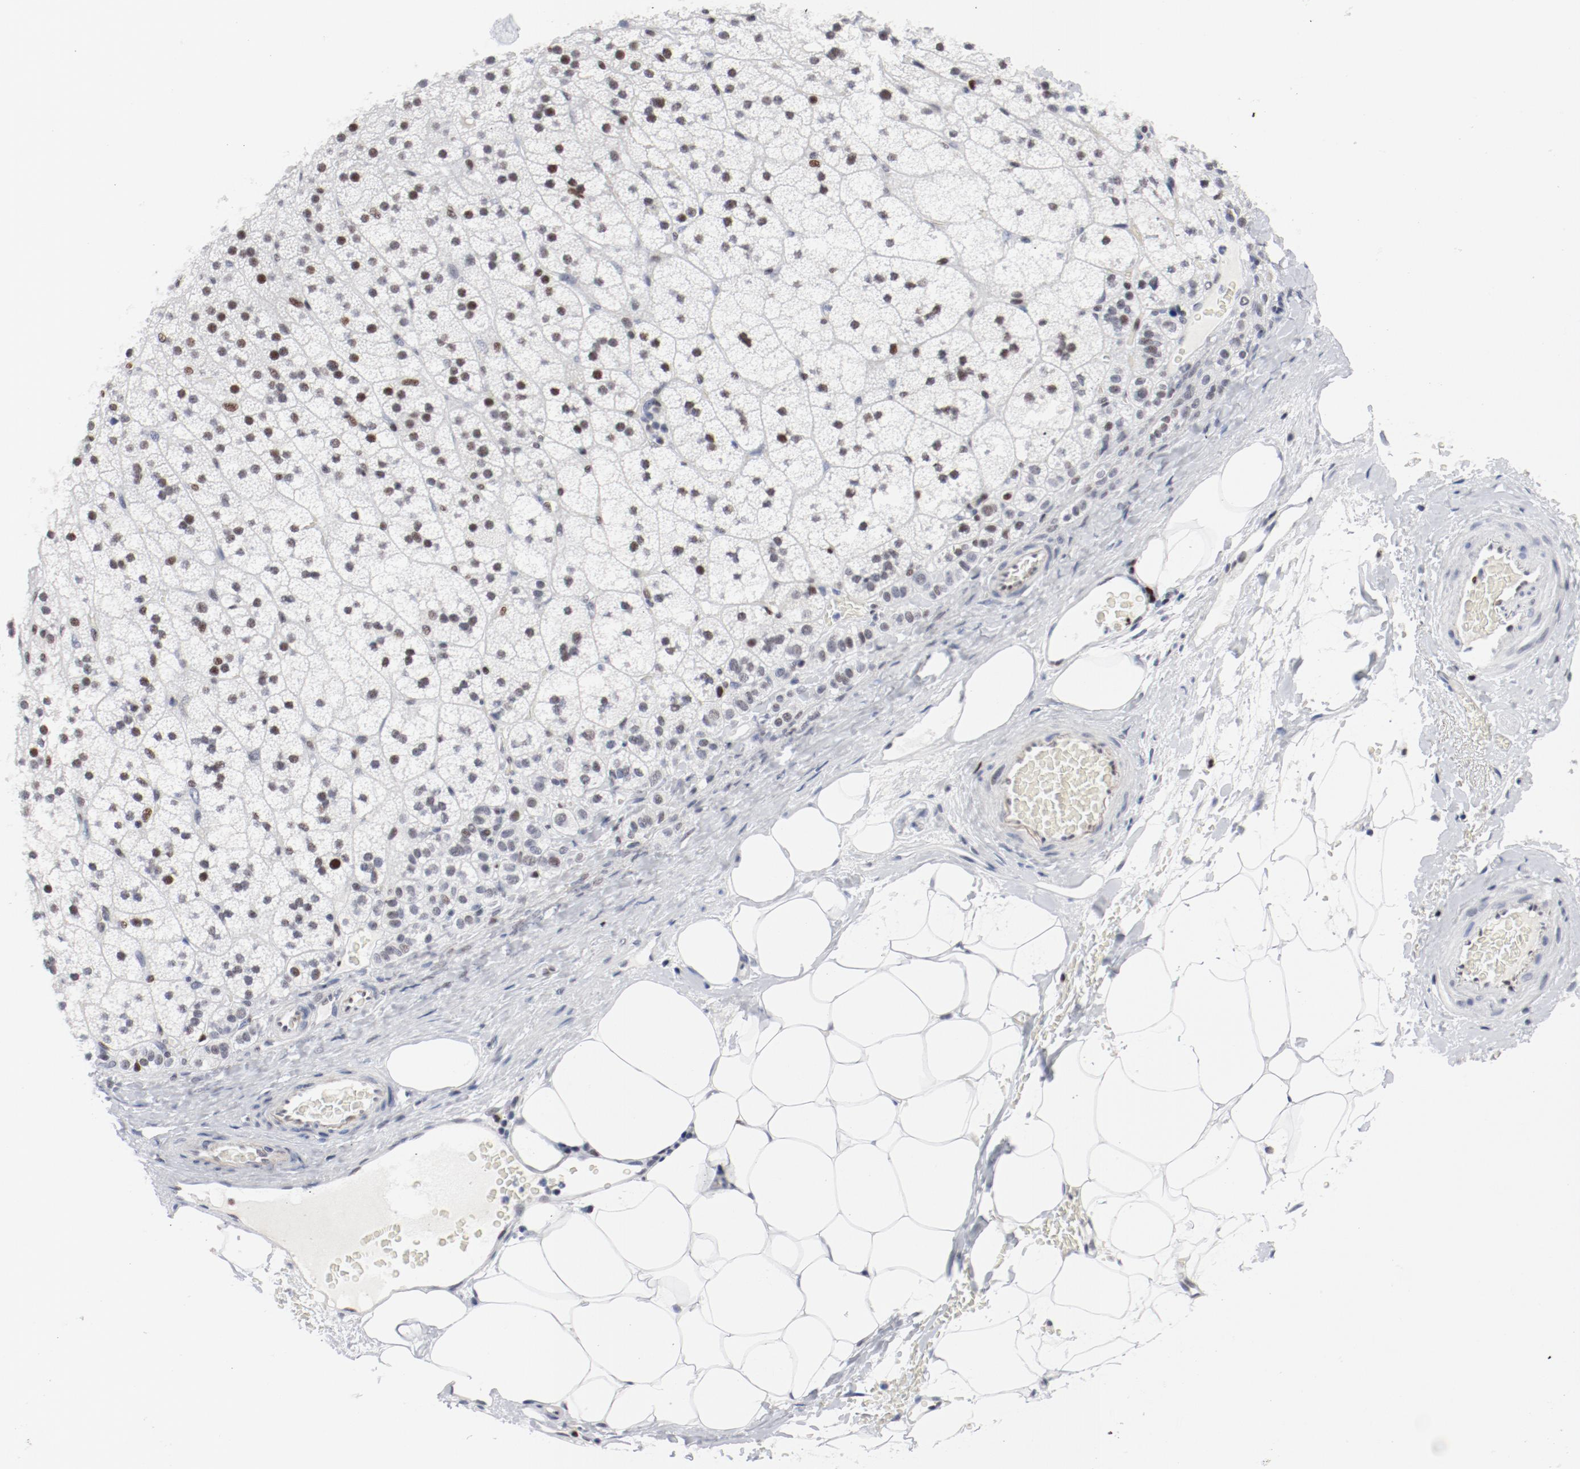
{"staining": {"intensity": "moderate", "quantity": "25%-75%", "location": "cytoplasmic/membranous,nuclear"}, "tissue": "adrenal gland", "cell_type": "Glandular cells", "image_type": "normal", "snomed": [{"axis": "morphology", "description": "Normal tissue, NOS"}, {"axis": "topography", "description": "Adrenal gland"}], "caption": "The micrograph exhibits immunohistochemical staining of benign adrenal gland. There is moderate cytoplasmic/membranous,nuclear positivity is seen in approximately 25%-75% of glandular cells.", "gene": "POLD1", "patient": {"sex": "male", "age": 35}}